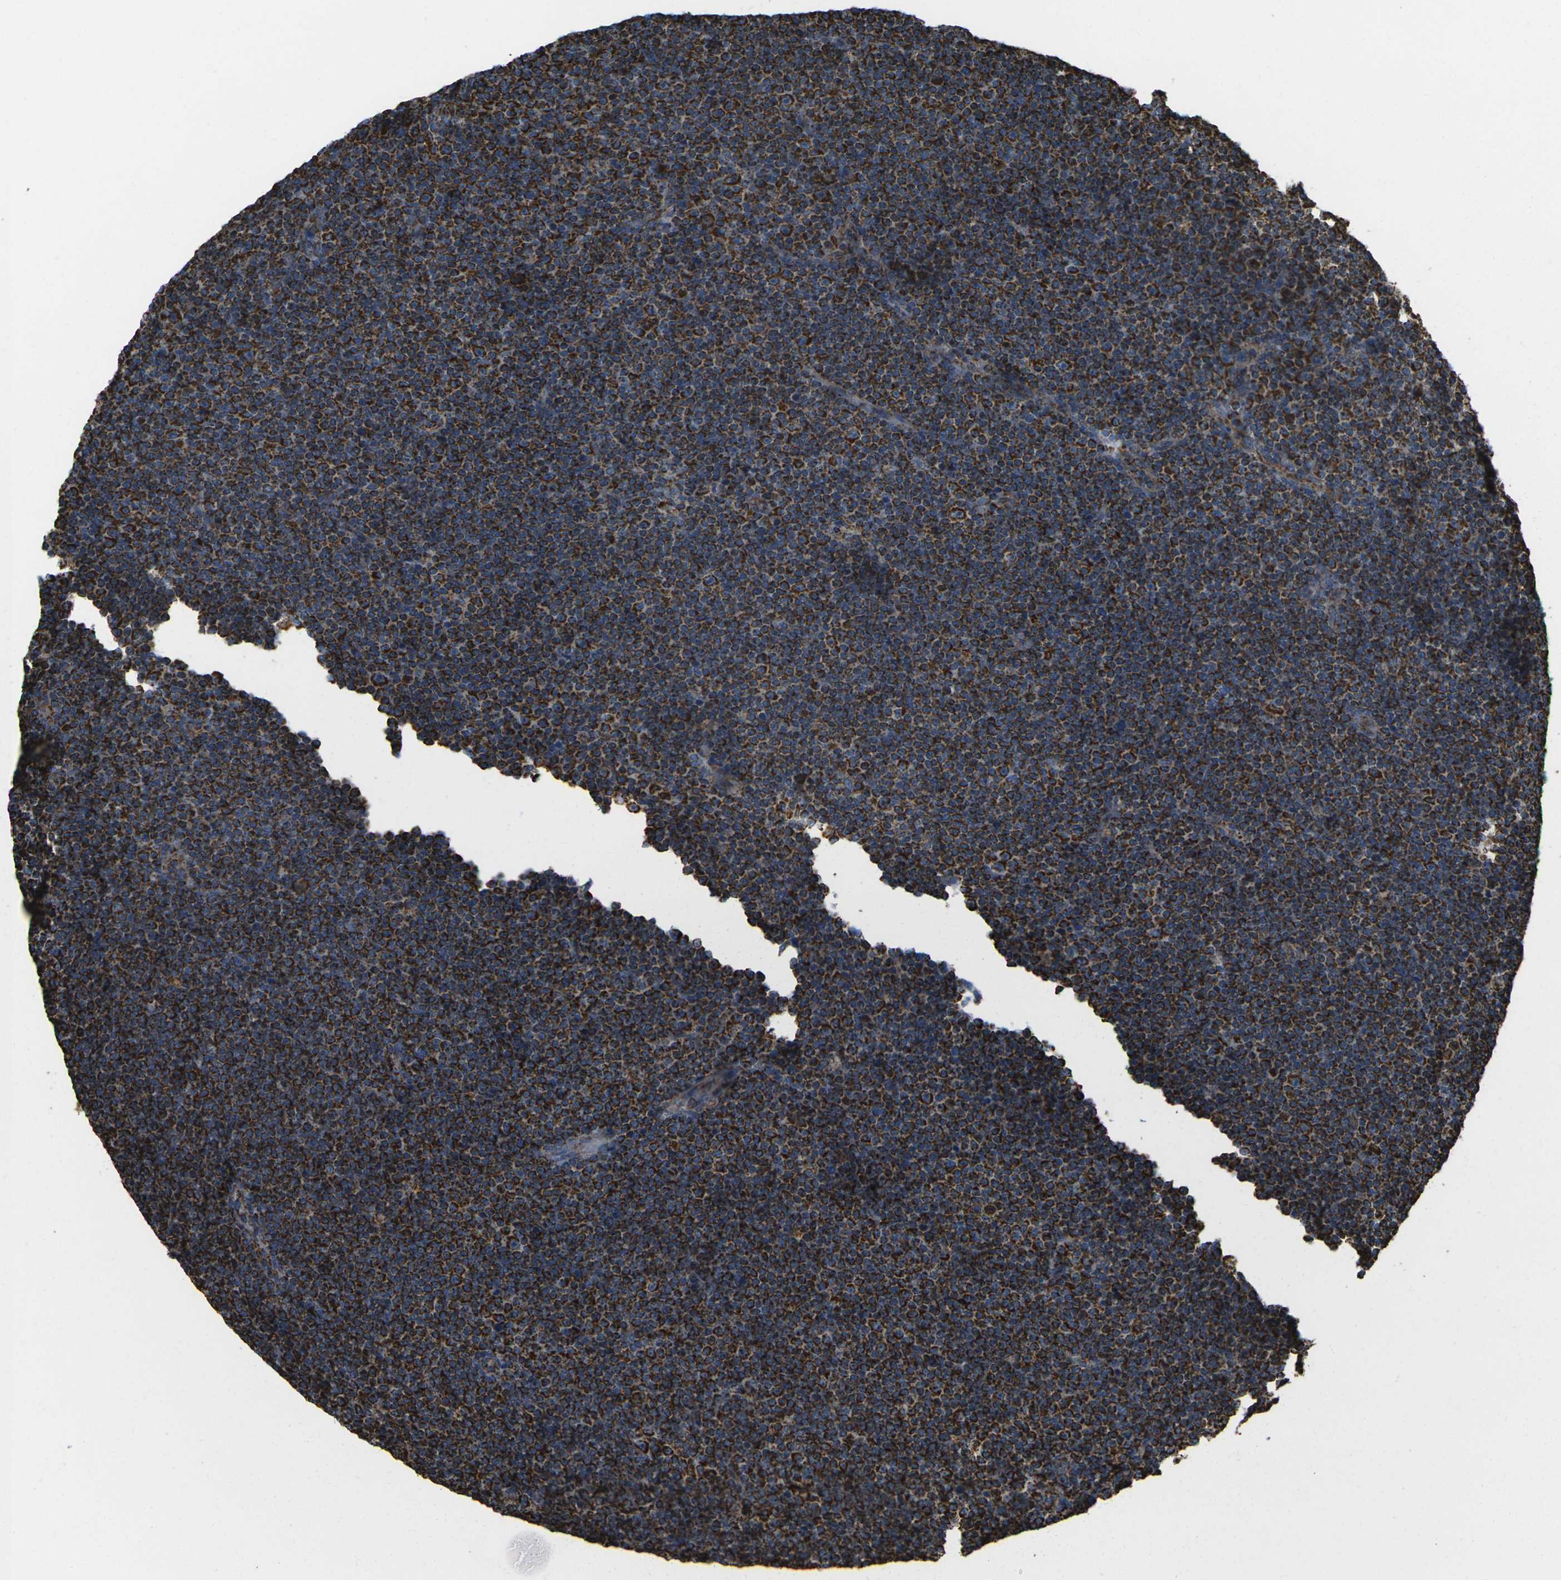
{"staining": {"intensity": "strong", "quantity": ">75%", "location": "cytoplasmic/membranous"}, "tissue": "lymphoma", "cell_type": "Tumor cells", "image_type": "cancer", "snomed": [{"axis": "morphology", "description": "Malignant lymphoma, non-Hodgkin's type, Low grade"}, {"axis": "topography", "description": "Lymph node"}], "caption": "An IHC micrograph of neoplastic tissue is shown. Protein staining in brown highlights strong cytoplasmic/membranous positivity in lymphoma within tumor cells.", "gene": "KLHL5", "patient": {"sex": "female", "age": 67}}